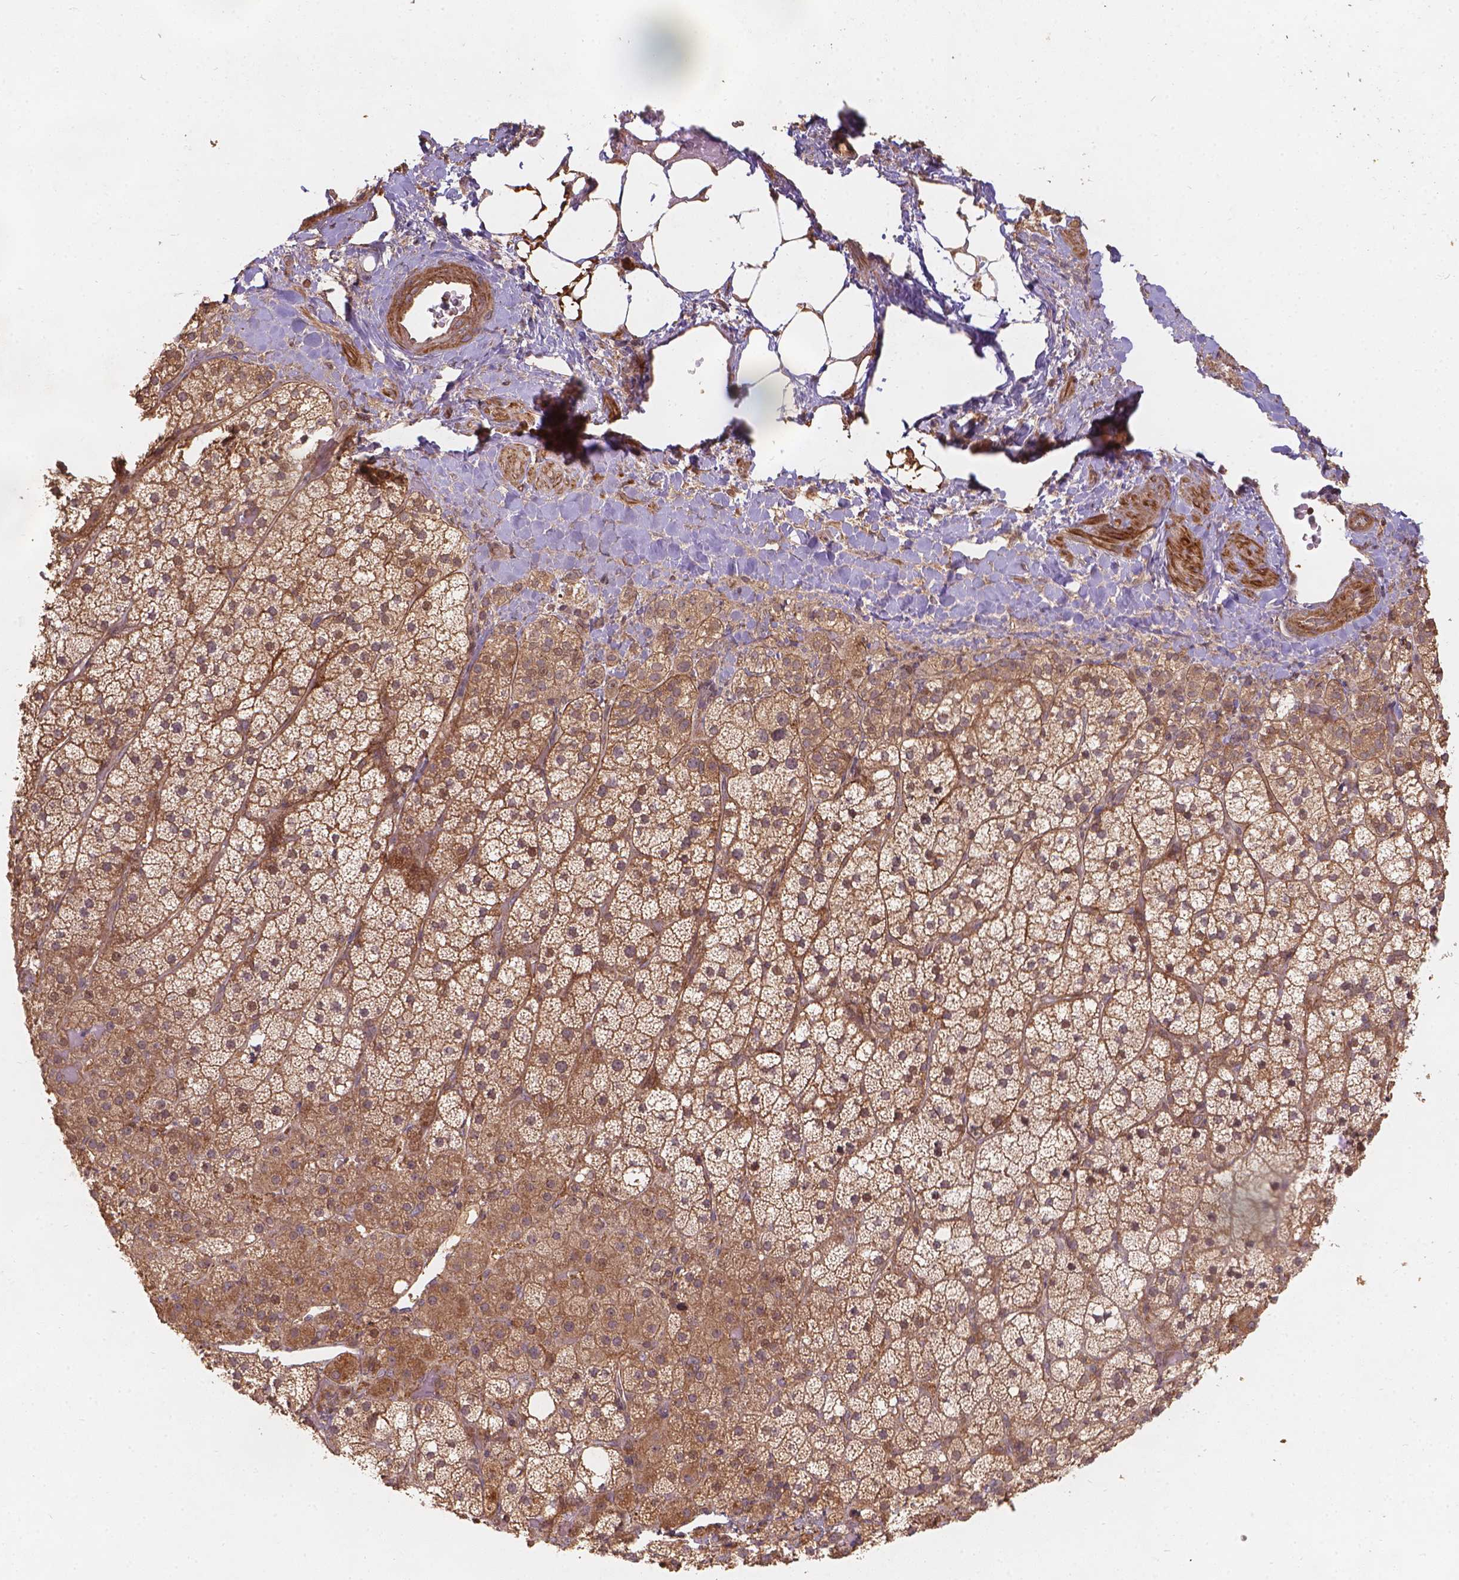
{"staining": {"intensity": "moderate", "quantity": ">75%", "location": "cytoplasmic/membranous"}, "tissue": "adrenal gland", "cell_type": "Glandular cells", "image_type": "normal", "snomed": [{"axis": "morphology", "description": "Normal tissue, NOS"}, {"axis": "topography", "description": "Adrenal gland"}], "caption": "Immunohistochemical staining of benign adrenal gland reveals medium levels of moderate cytoplasmic/membranous expression in about >75% of glandular cells. Nuclei are stained in blue.", "gene": "XPR1", "patient": {"sex": "male", "age": 53}}